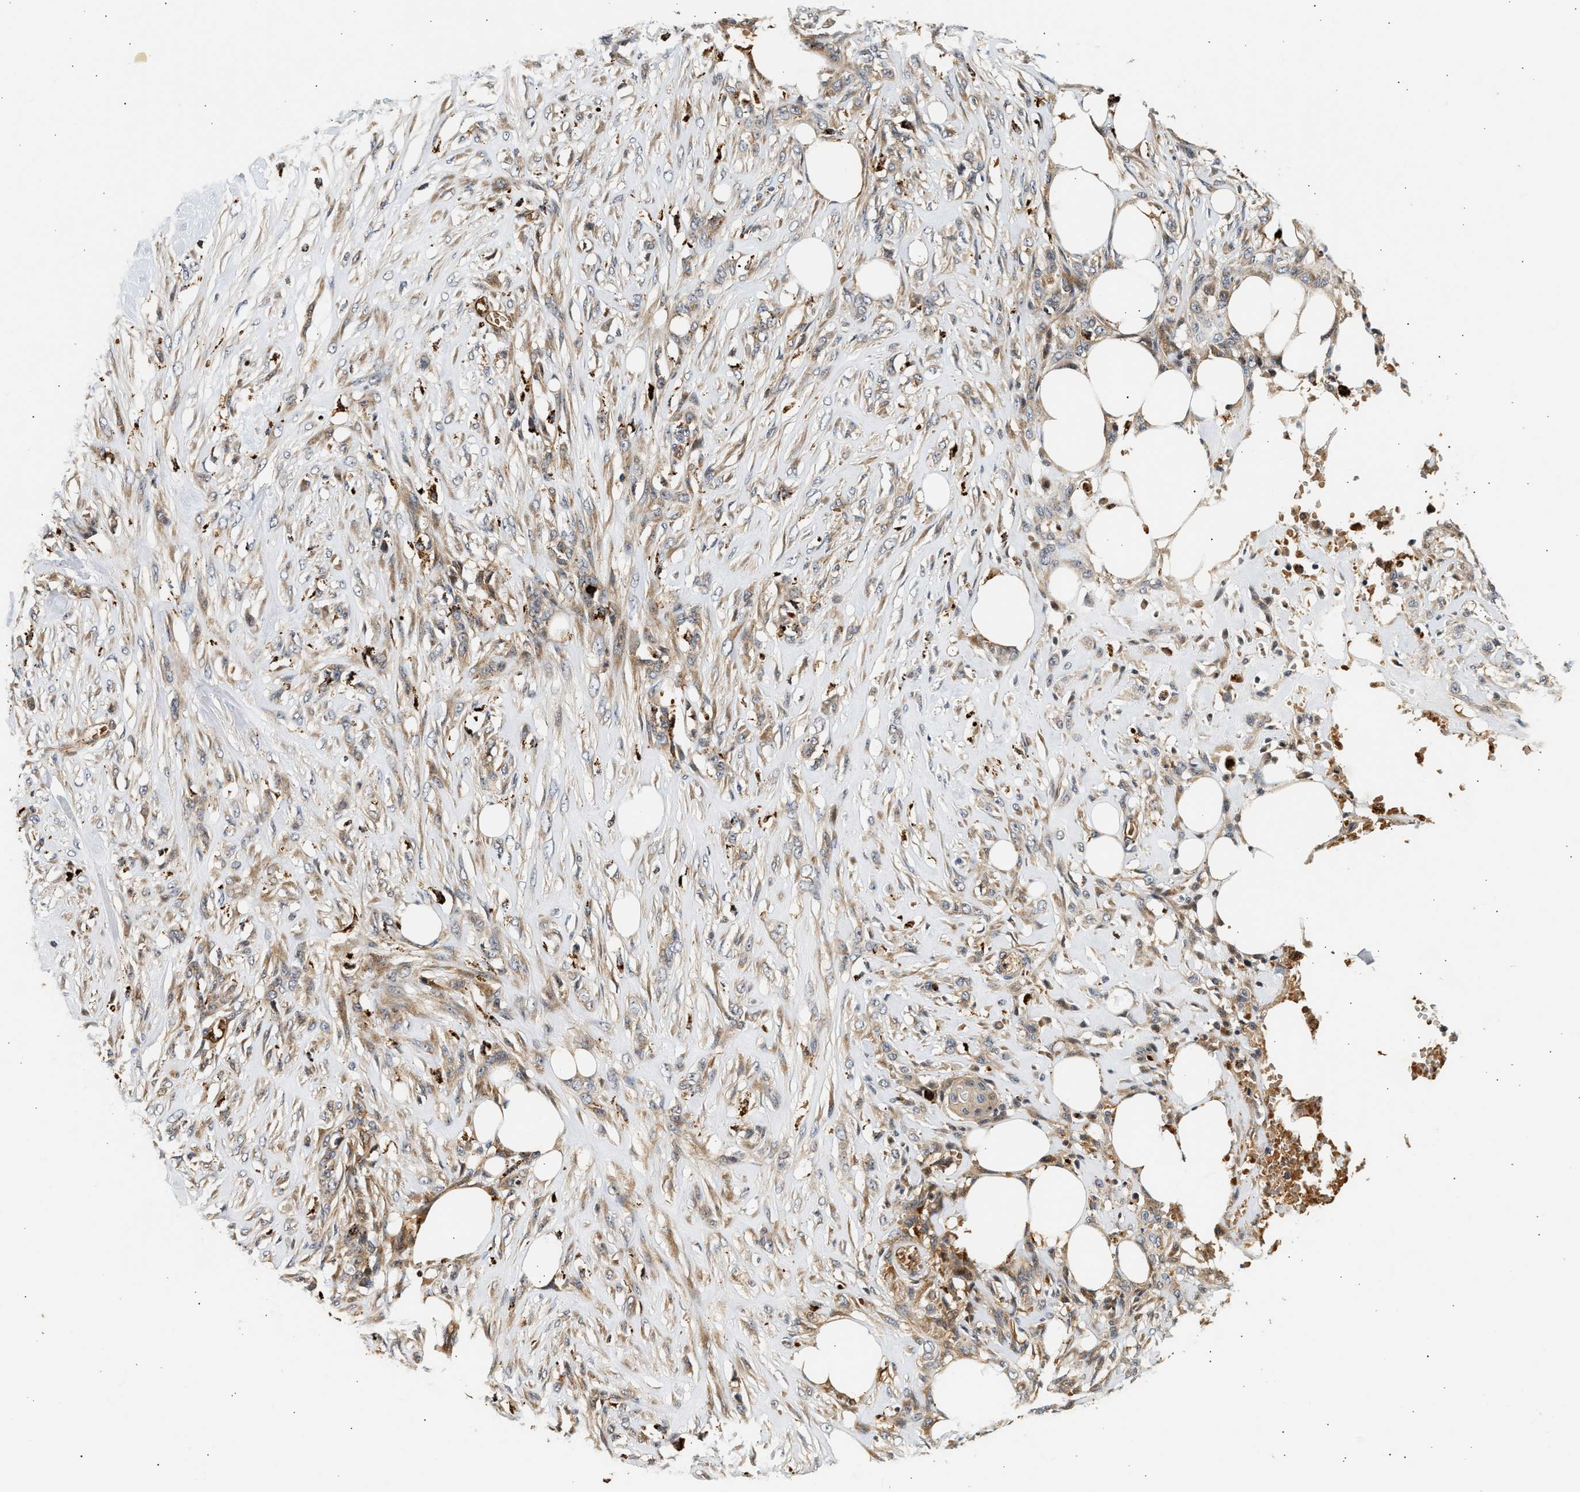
{"staining": {"intensity": "weak", "quantity": ">75%", "location": "cytoplasmic/membranous"}, "tissue": "skin cancer", "cell_type": "Tumor cells", "image_type": "cancer", "snomed": [{"axis": "morphology", "description": "Squamous cell carcinoma, NOS"}, {"axis": "topography", "description": "Skin"}], "caption": "Protein staining of skin squamous cell carcinoma tissue displays weak cytoplasmic/membranous positivity in approximately >75% of tumor cells.", "gene": "PLD3", "patient": {"sex": "female", "age": 59}}